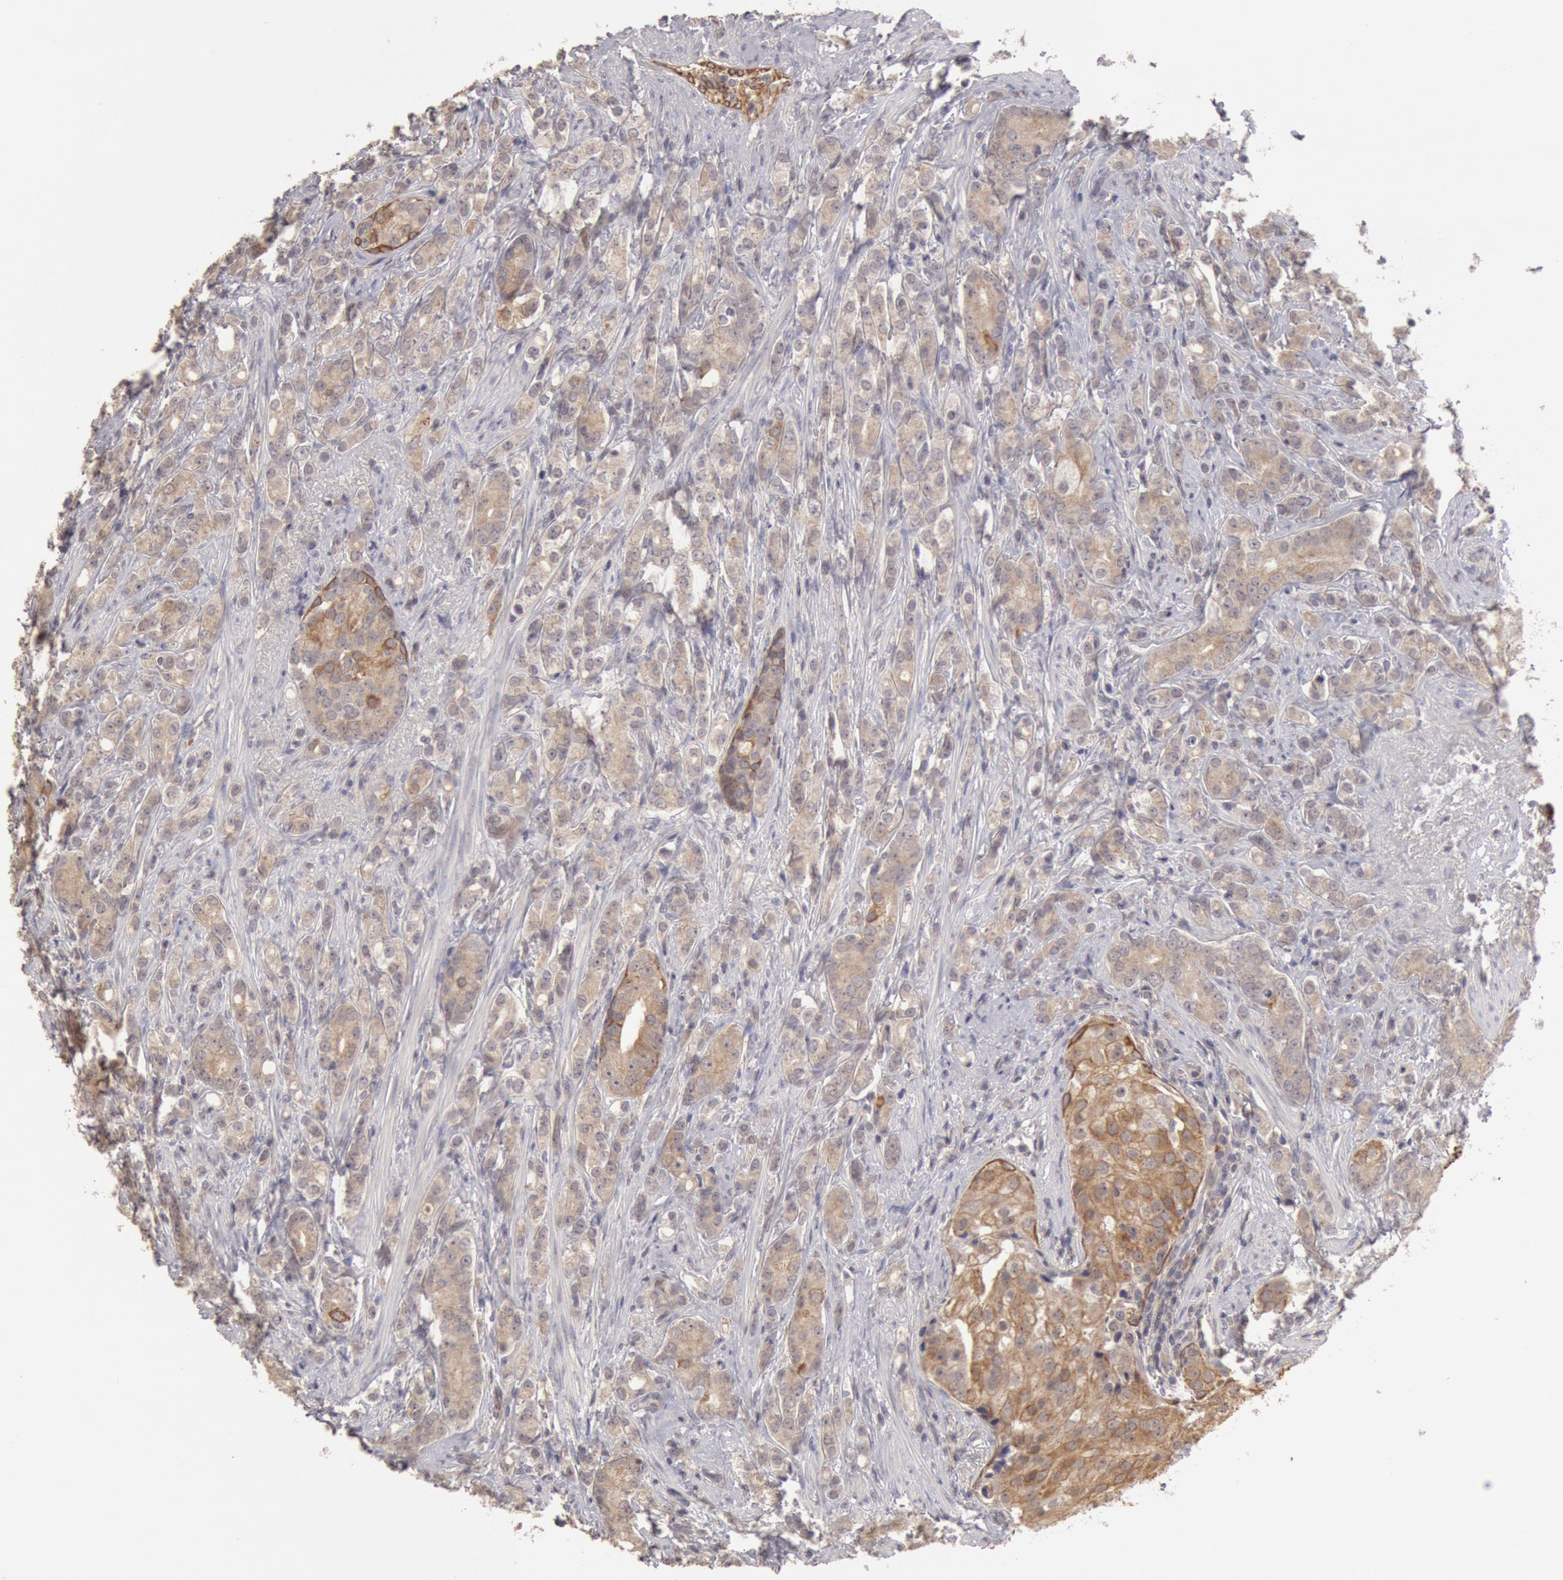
{"staining": {"intensity": "weak", "quantity": ">75%", "location": "cytoplasmic/membranous"}, "tissue": "prostate cancer", "cell_type": "Tumor cells", "image_type": "cancer", "snomed": [{"axis": "morphology", "description": "Adenocarcinoma, Medium grade"}, {"axis": "topography", "description": "Prostate"}], "caption": "This micrograph reveals medium-grade adenocarcinoma (prostate) stained with immunohistochemistry (IHC) to label a protein in brown. The cytoplasmic/membranous of tumor cells show weak positivity for the protein. Nuclei are counter-stained blue.", "gene": "ZFP36L1", "patient": {"sex": "male", "age": 59}}